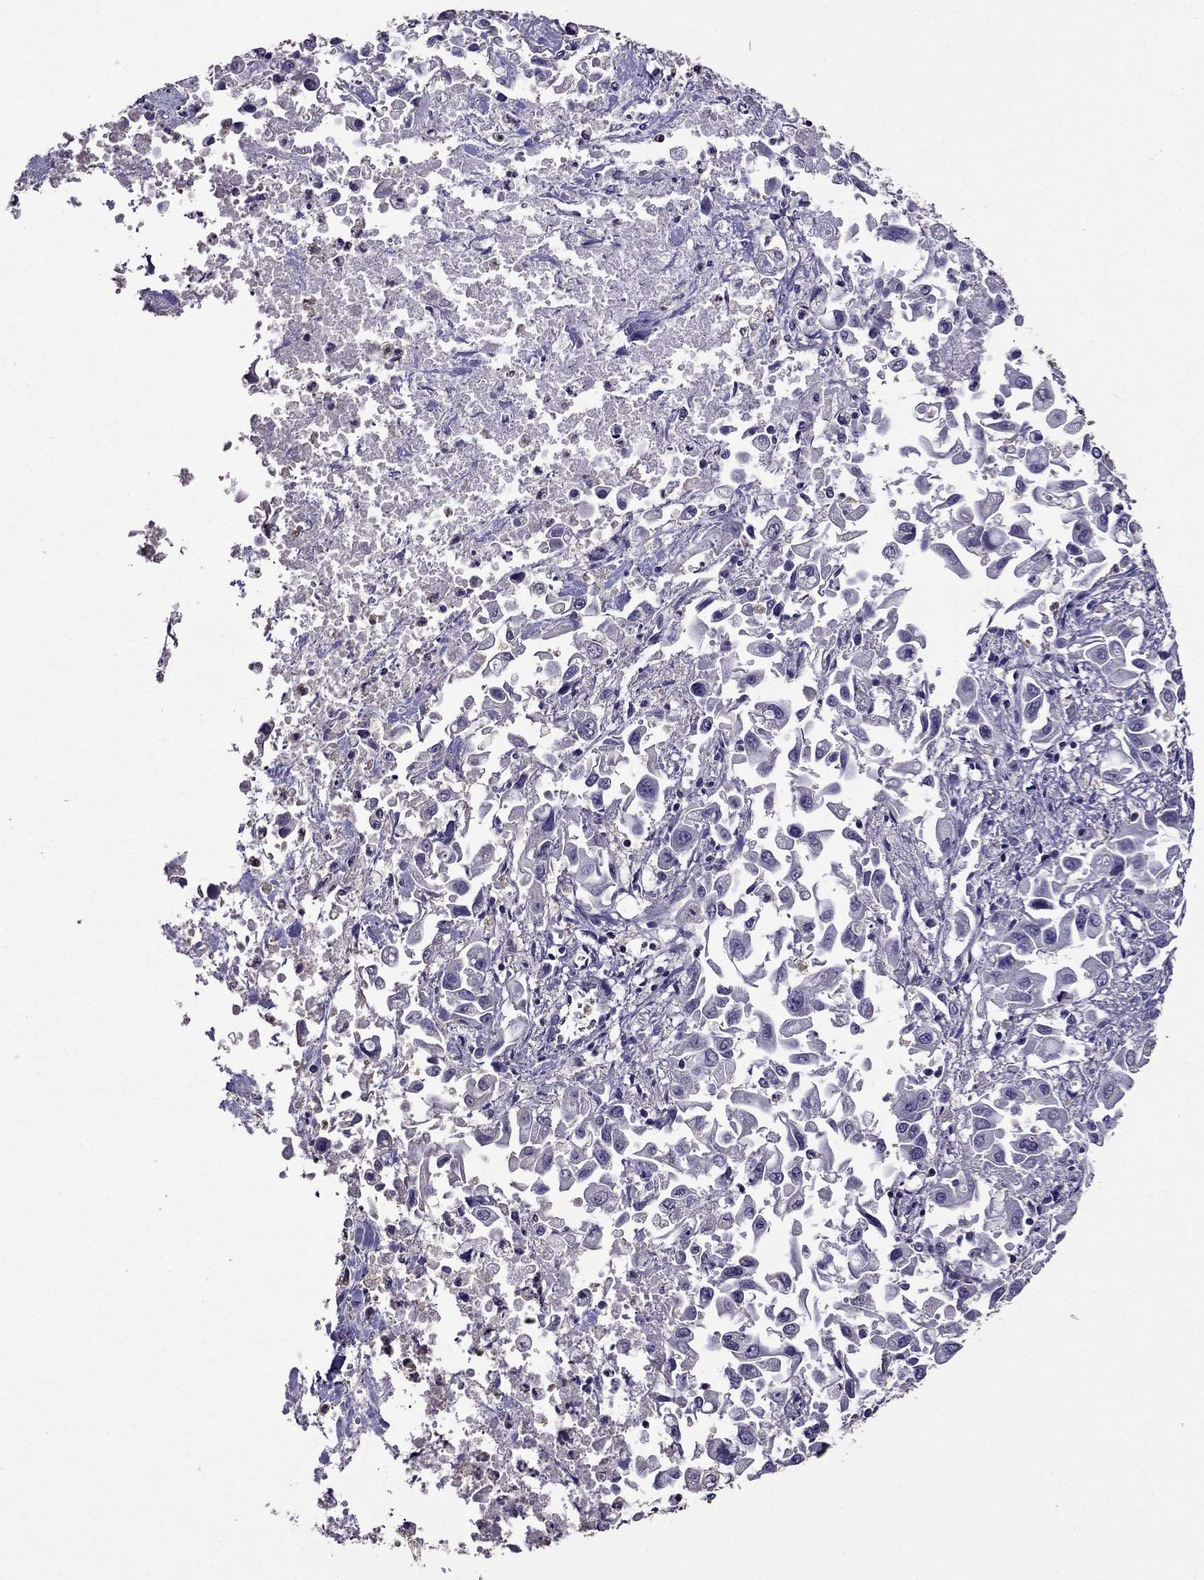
{"staining": {"intensity": "negative", "quantity": "none", "location": "none"}, "tissue": "pancreatic cancer", "cell_type": "Tumor cells", "image_type": "cancer", "snomed": [{"axis": "morphology", "description": "Adenocarcinoma, NOS"}, {"axis": "topography", "description": "Pancreas"}], "caption": "Photomicrograph shows no significant protein expression in tumor cells of pancreatic cancer (adenocarcinoma).", "gene": "NKX3-1", "patient": {"sex": "female", "age": 83}}